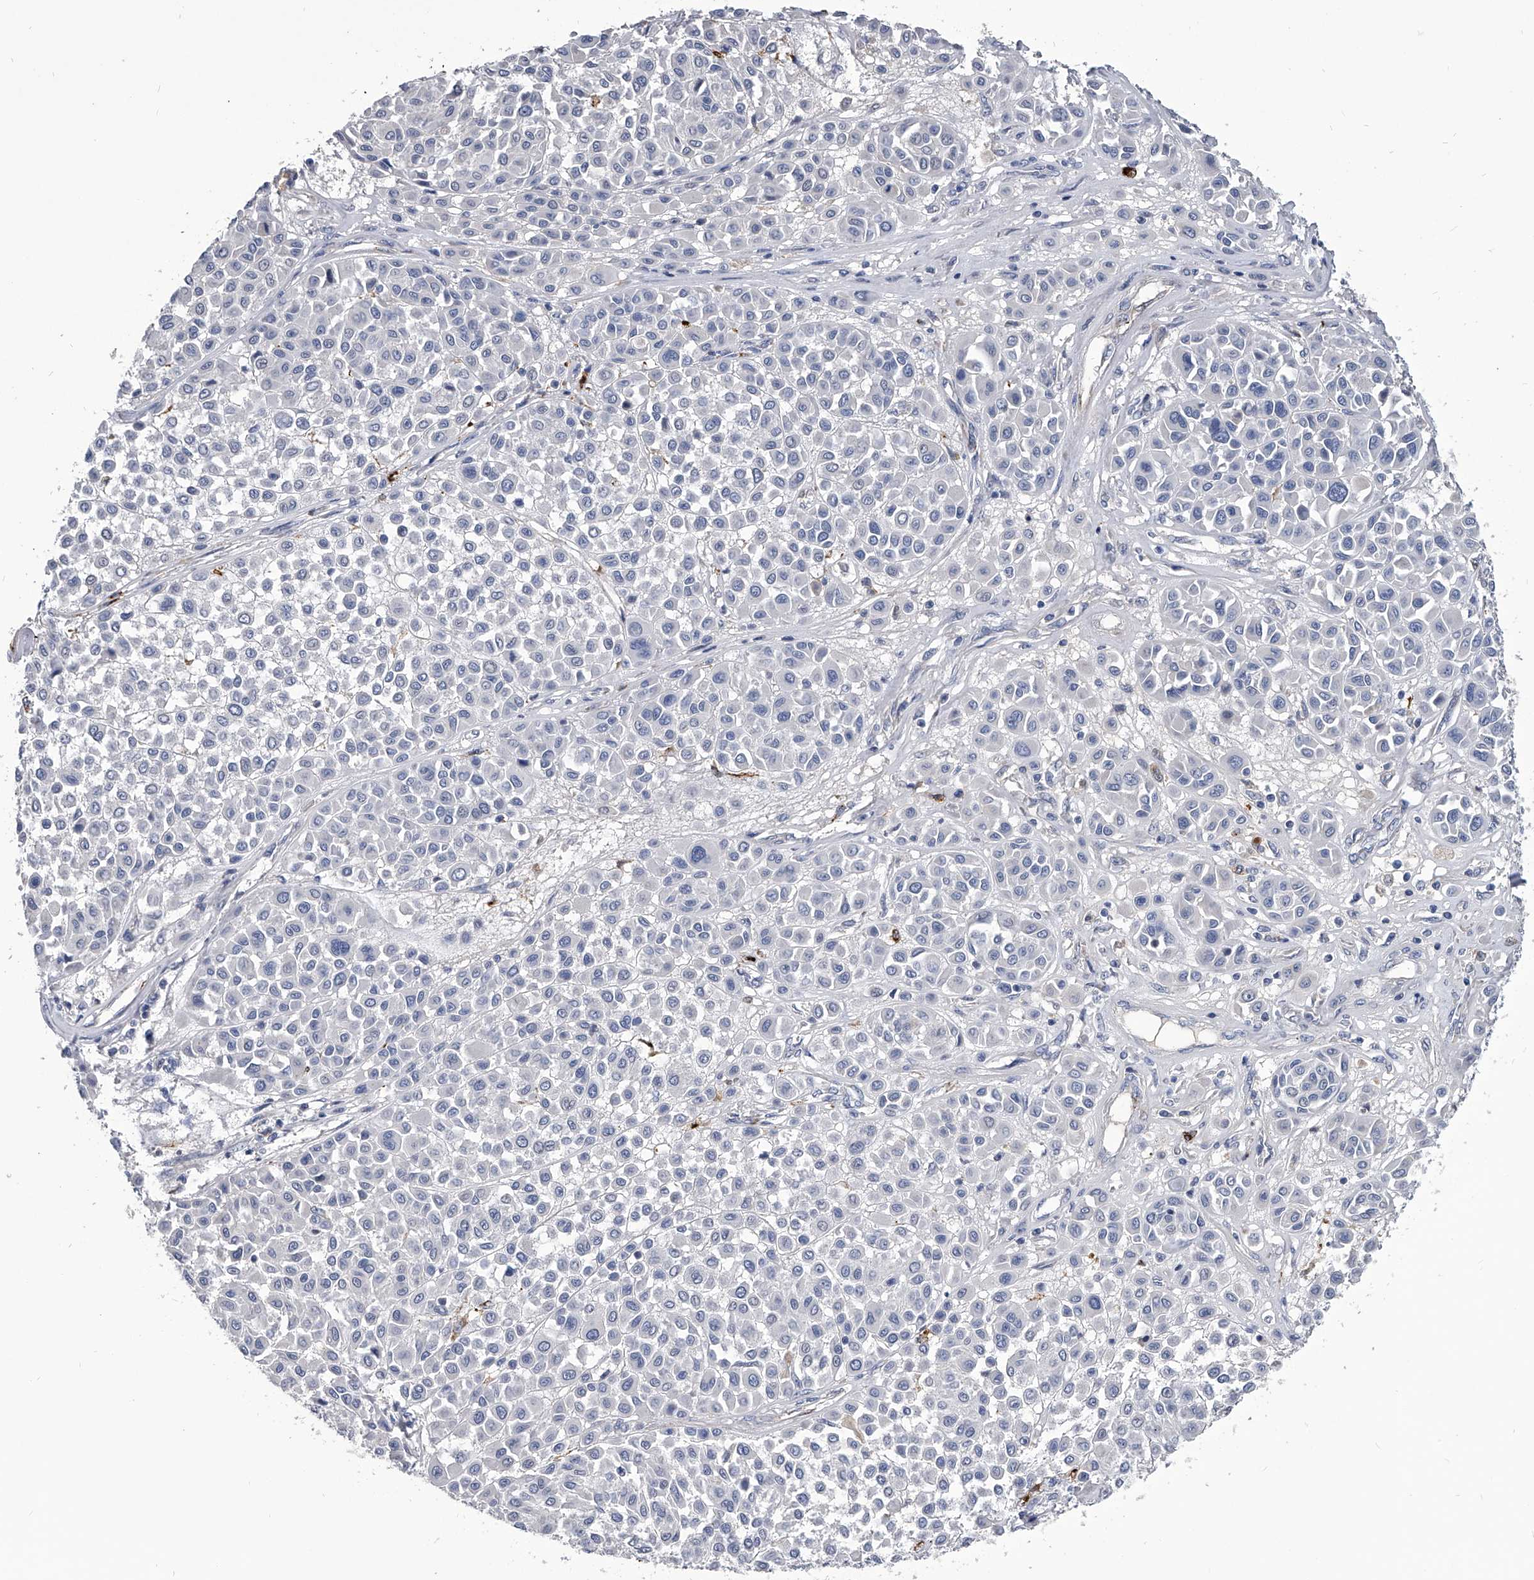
{"staining": {"intensity": "negative", "quantity": "none", "location": "none"}, "tissue": "melanoma", "cell_type": "Tumor cells", "image_type": "cancer", "snomed": [{"axis": "morphology", "description": "Malignant melanoma, Metastatic site"}, {"axis": "topography", "description": "Soft tissue"}], "caption": "A histopathology image of human malignant melanoma (metastatic site) is negative for staining in tumor cells.", "gene": "SPP1", "patient": {"sex": "male", "age": 41}}